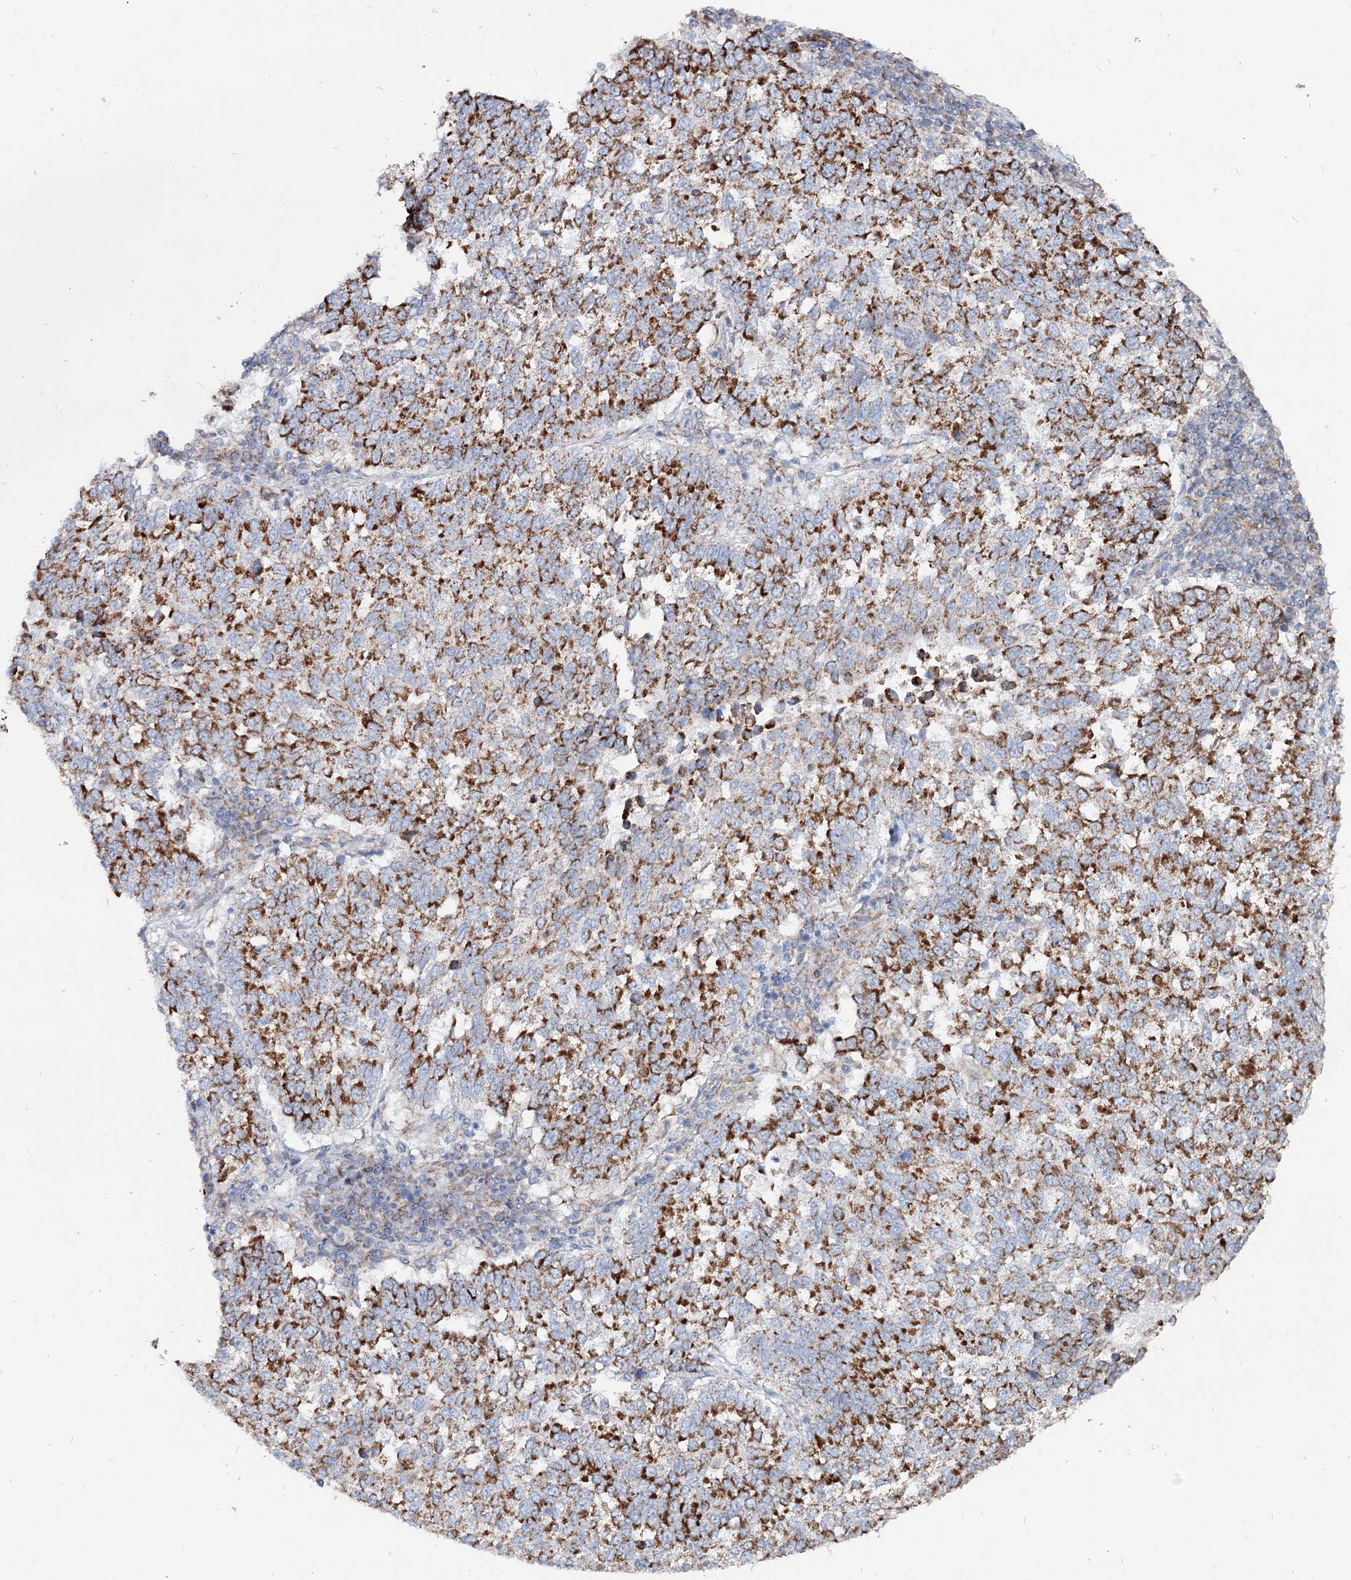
{"staining": {"intensity": "strong", "quantity": ">75%", "location": "cytoplasmic/membranous"}, "tissue": "lung cancer", "cell_type": "Tumor cells", "image_type": "cancer", "snomed": [{"axis": "morphology", "description": "Squamous cell carcinoma, NOS"}, {"axis": "topography", "description": "Lung"}], "caption": "IHC of lung squamous cell carcinoma shows high levels of strong cytoplasmic/membranous staining in about >75% of tumor cells.", "gene": "MCCC2", "patient": {"sex": "male", "age": 73}}